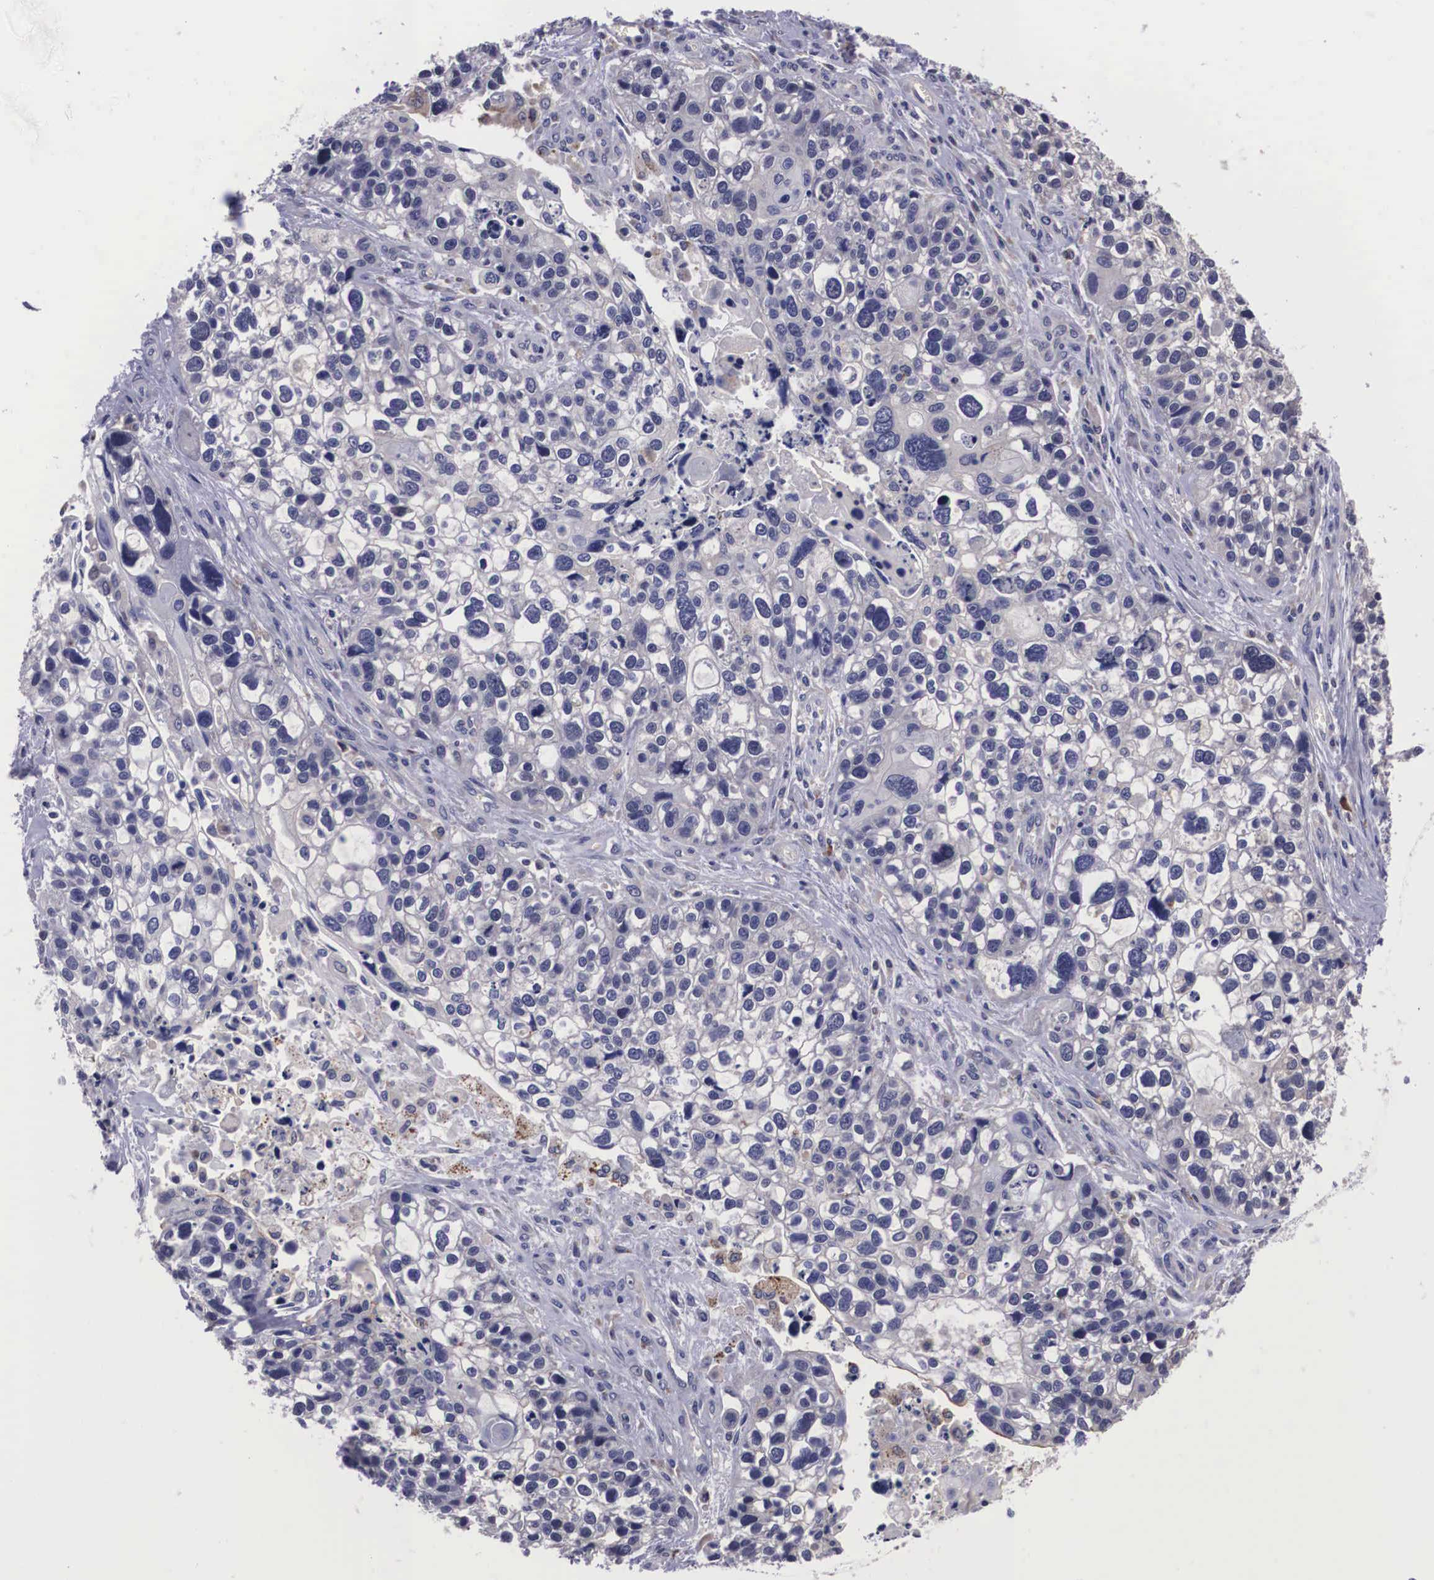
{"staining": {"intensity": "weak", "quantity": "<25%", "location": "cytoplasmic/membranous"}, "tissue": "lung cancer", "cell_type": "Tumor cells", "image_type": "cancer", "snomed": [{"axis": "morphology", "description": "Squamous cell carcinoma, NOS"}, {"axis": "topography", "description": "Lymph node"}, {"axis": "topography", "description": "Lung"}], "caption": "Micrograph shows no significant protein positivity in tumor cells of lung squamous cell carcinoma. (DAB (3,3'-diaminobenzidine) immunohistochemistry (IHC), high magnification).", "gene": "CRELD2", "patient": {"sex": "male", "age": 74}}